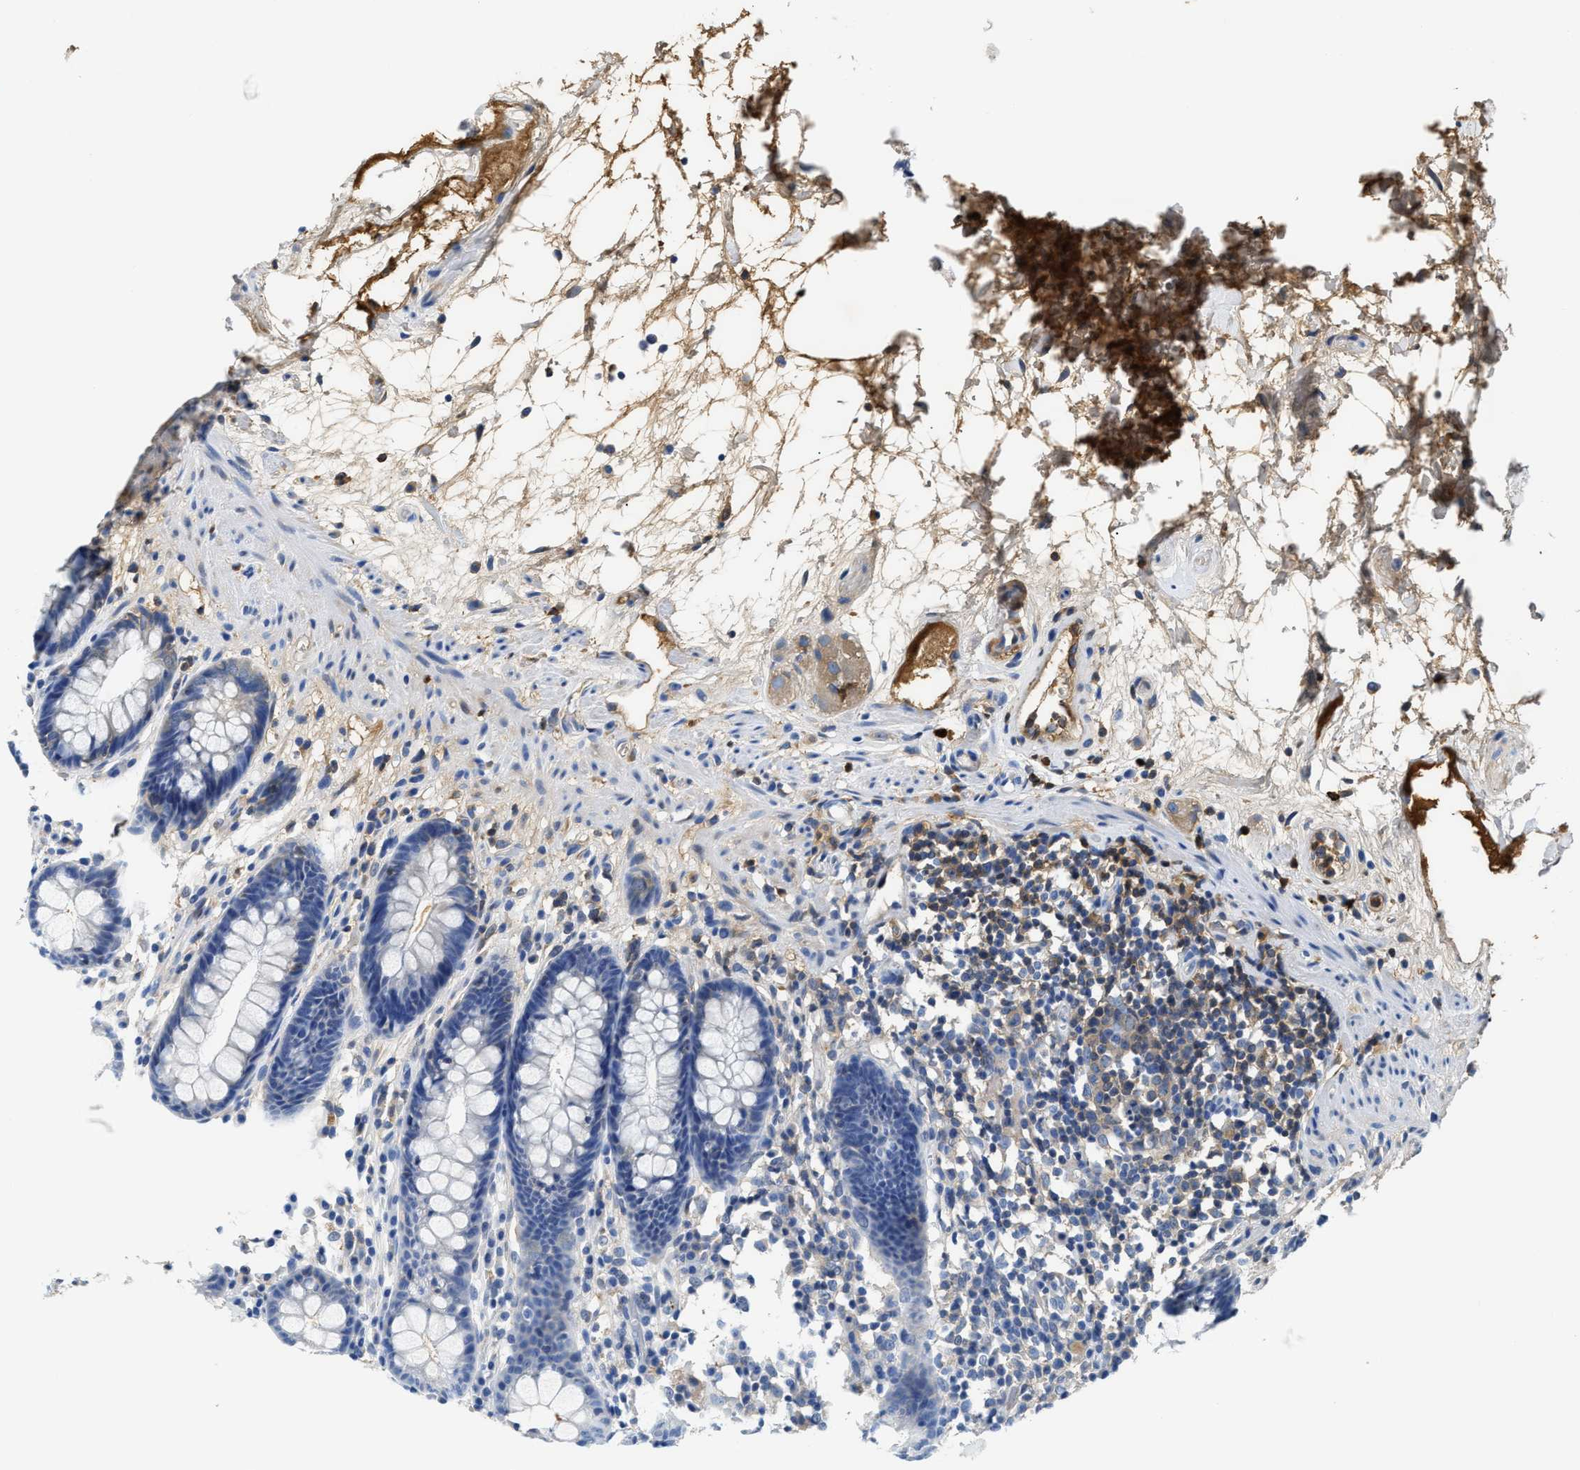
{"staining": {"intensity": "negative", "quantity": "none", "location": "none"}, "tissue": "rectum", "cell_type": "Glandular cells", "image_type": "normal", "snomed": [{"axis": "morphology", "description": "Normal tissue, NOS"}, {"axis": "topography", "description": "Rectum"}], "caption": "Protein analysis of unremarkable rectum reveals no significant staining in glandular cells.", "gene": "GC", "patient": {"sex": "male", "age": 64}}